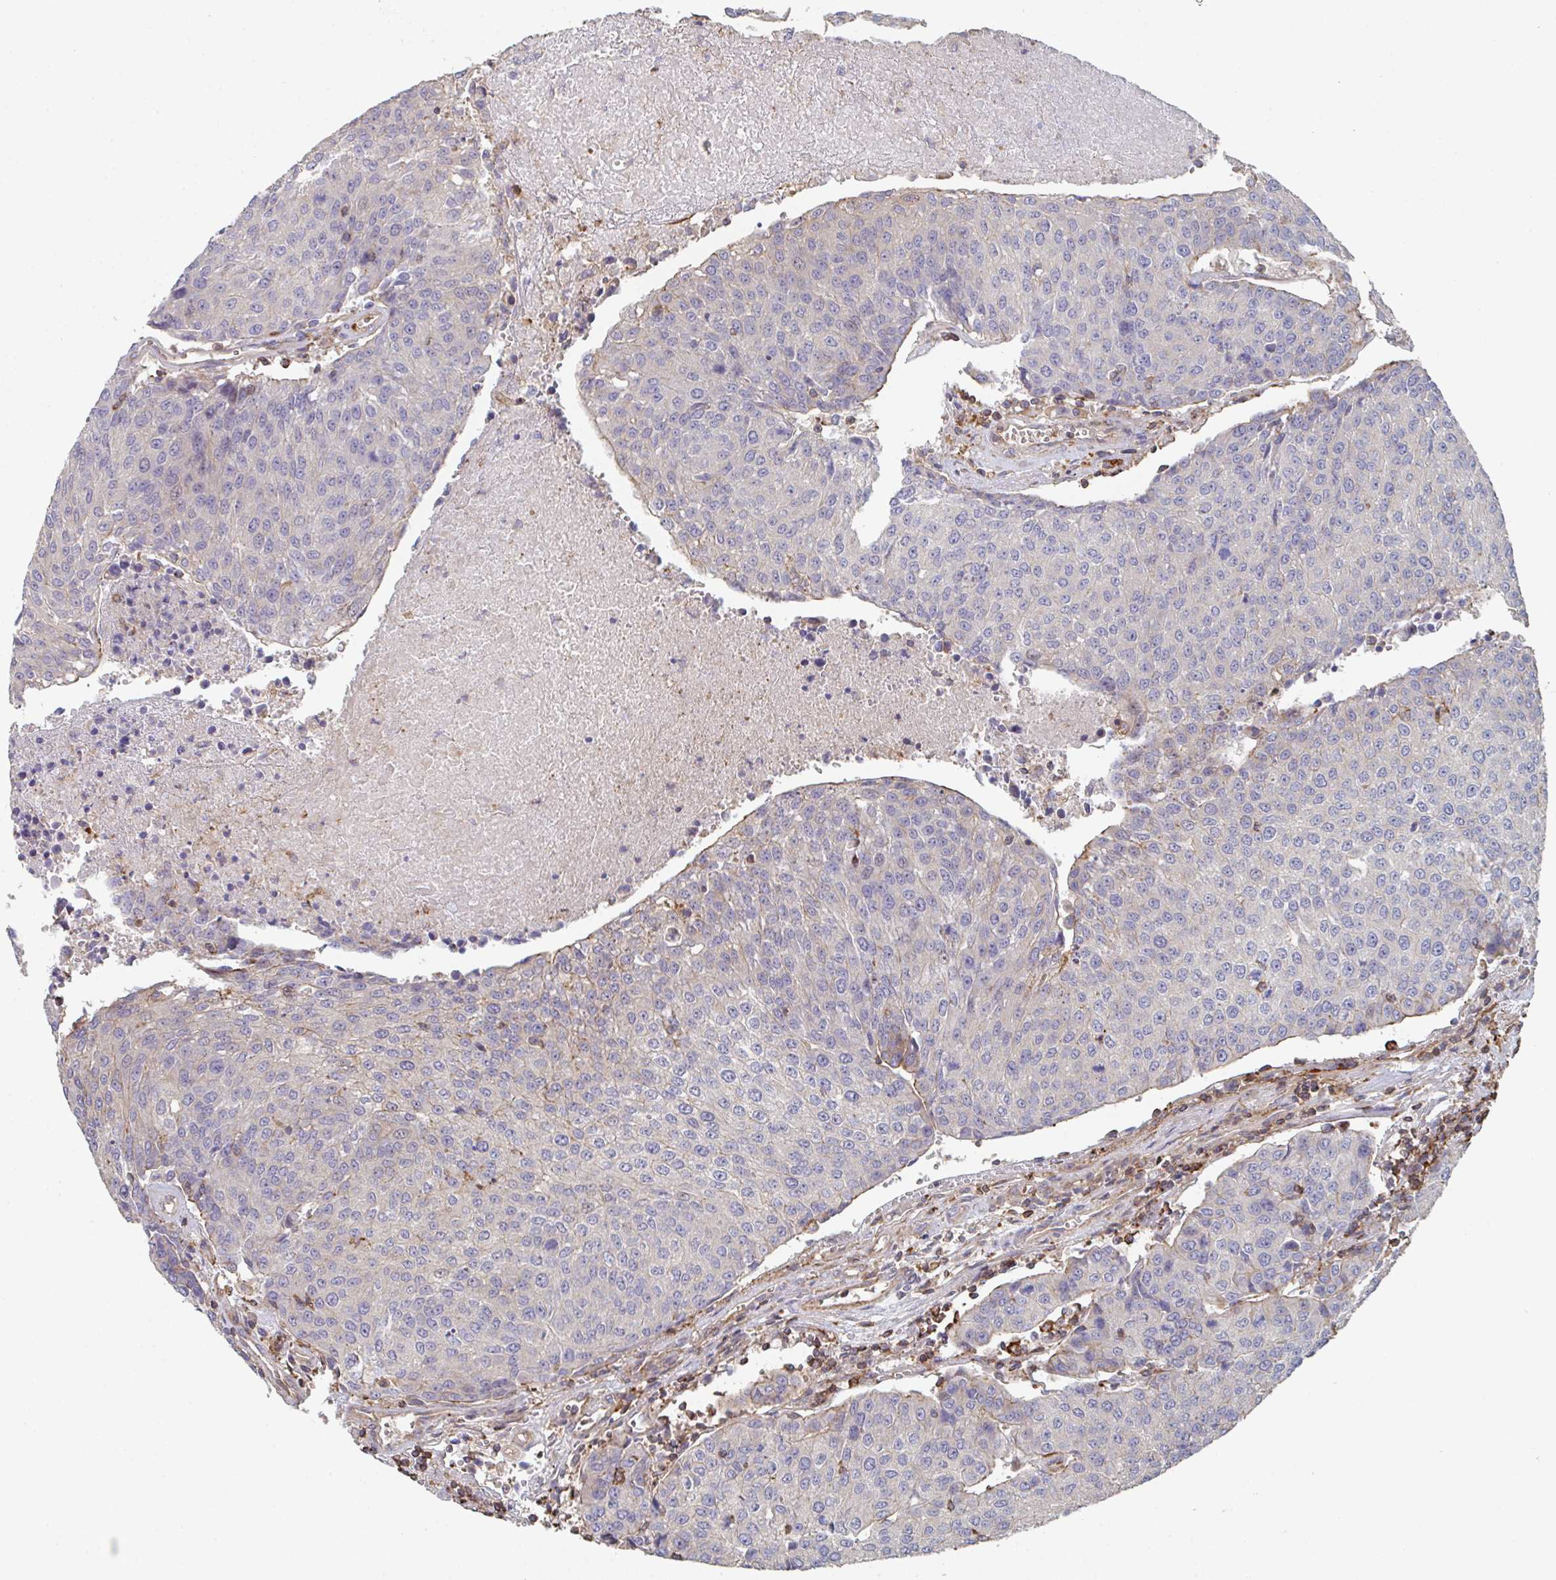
{"staining": {"intensity": "weak", "quantity": "<25%", "location": "cytoplasmic/membranous"}, "tissue": "urothelial cancer", "cell_type": "Tumor cells", "image_type": "cancer", "snomed": [{"axis": "morphology", "description": "Urothelial carcinoma, High grade"}, {"axis": "topography", "description": "Urinary bladder"}], "caption": "There is no significant staining in tumor cells of urothelial cancer.", "gene": "FZD2", "patient": {"sex": "female", "age": 85}}